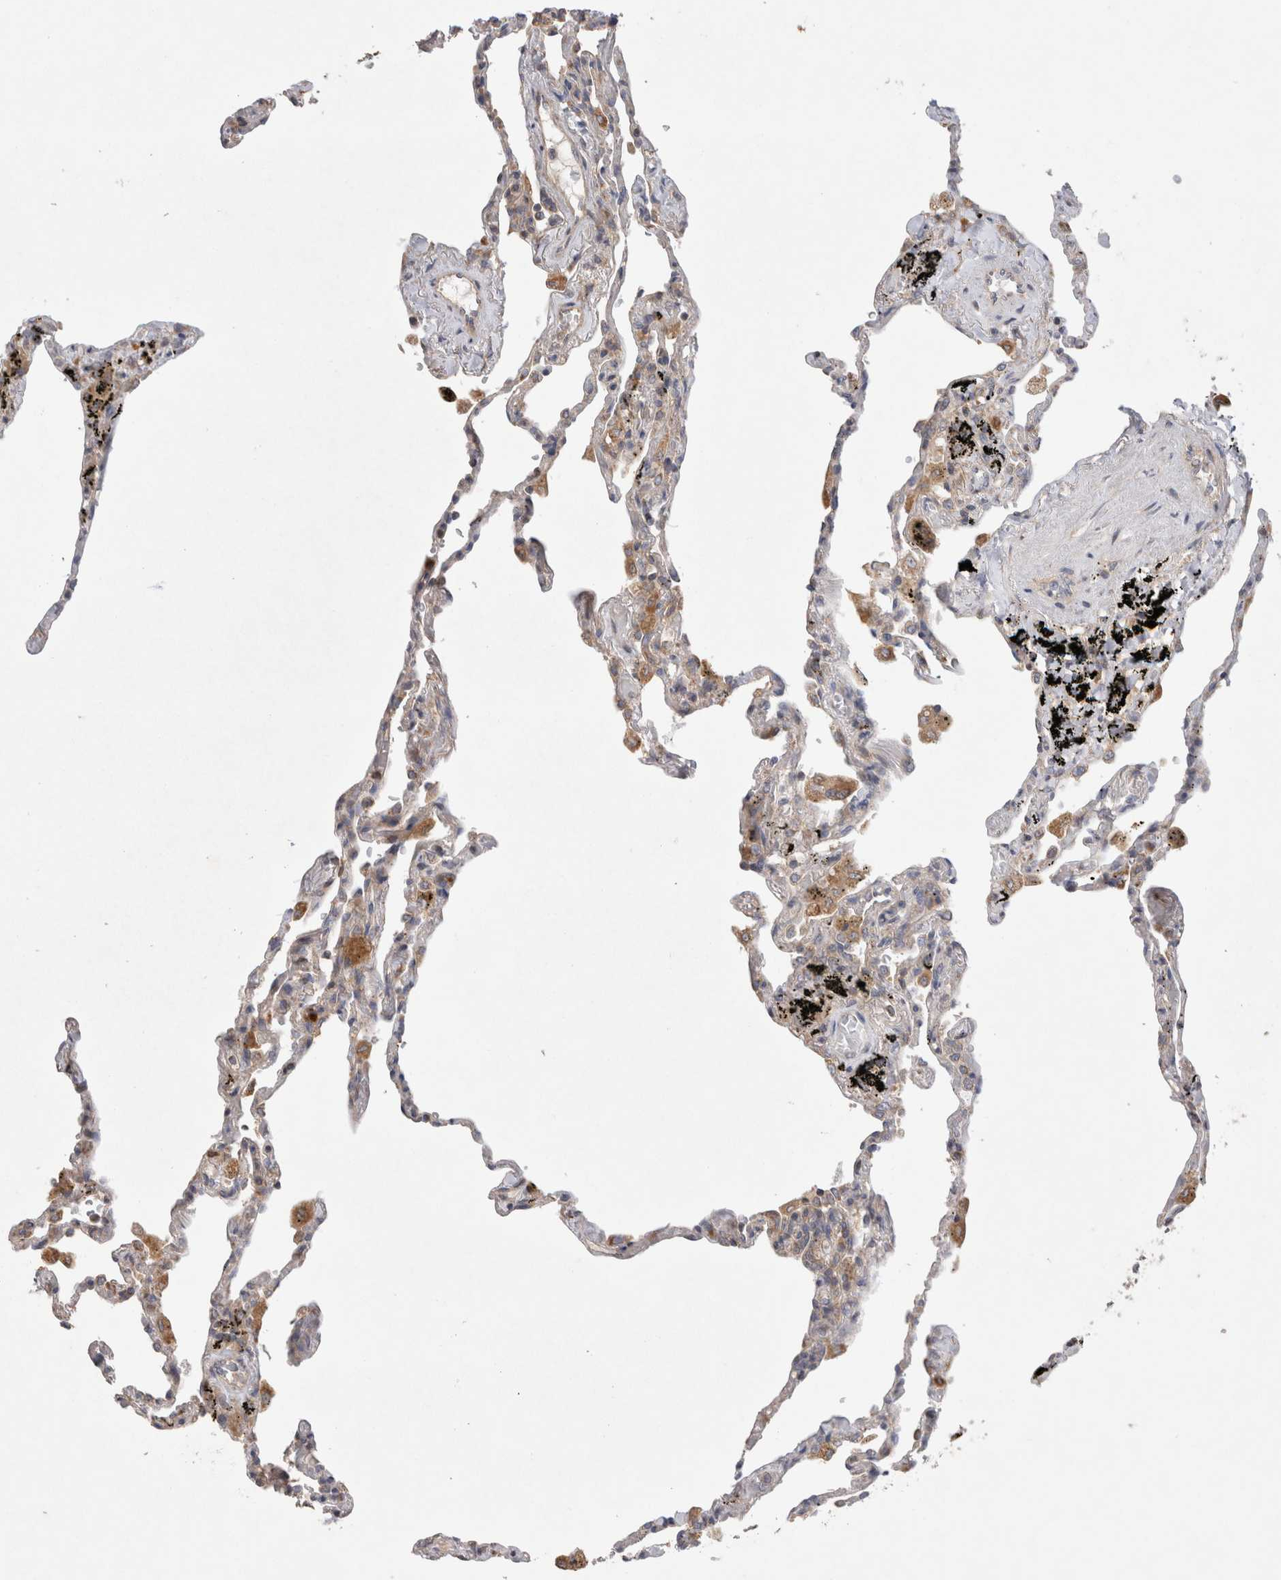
{"staining": {"intensity": "weak", "quantity": "<25%", "location": "cytoplasmic/membranous"}, "tissue": "lung", "cell_type": "Alveolar cells", "image_type": "normal", "snomed": [{"axis": "morphology", "description": "Normal tissue, NOS"}, {"axis": "topography", "description": "Lung"}], "caption": "DAB immunohistochemical staining of normal lung shows no significant expression in alveolar cells. Nuclei are stained in blue.", "gene": "TBC1D16", "patient": {"sex": "male", "age": 59}}